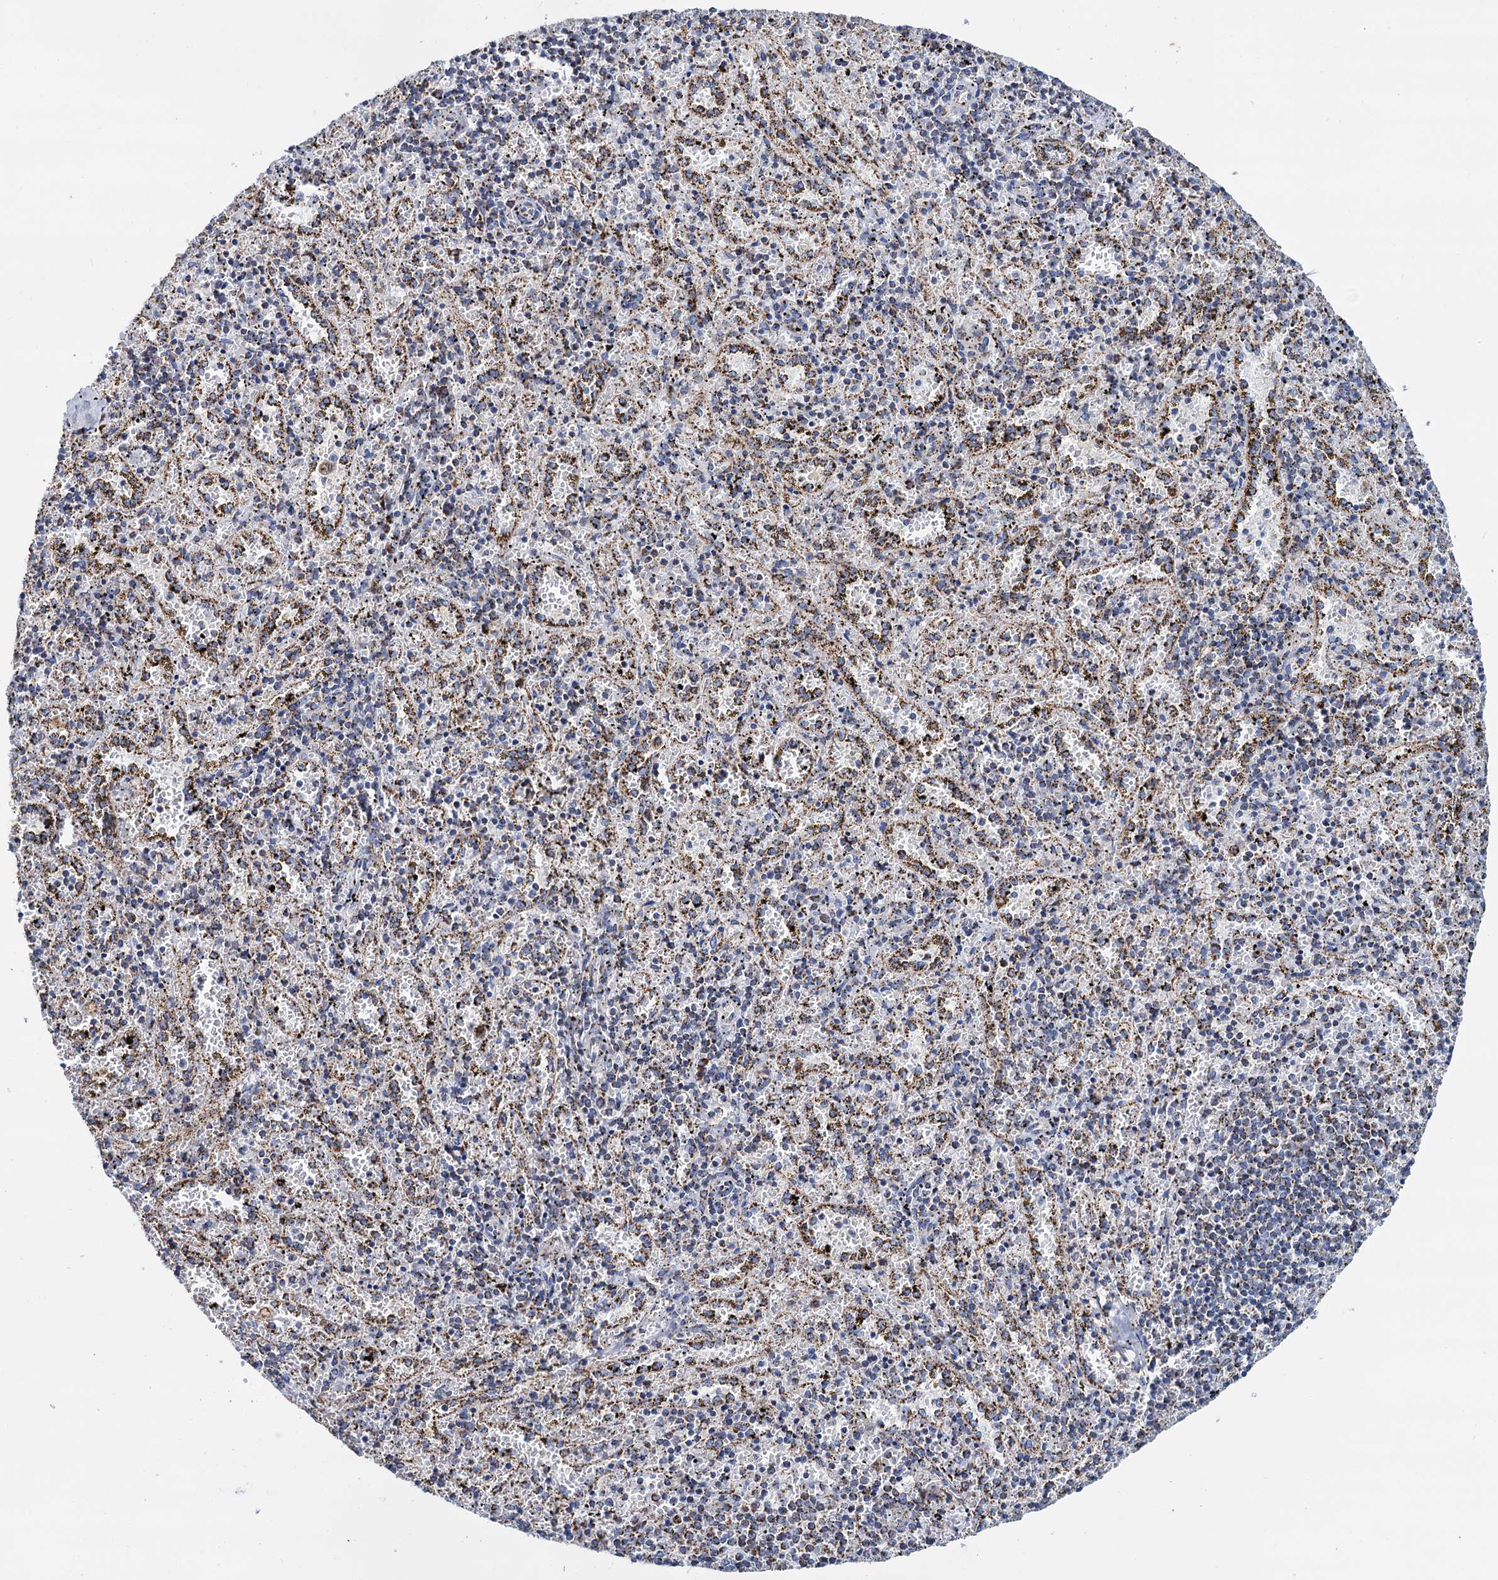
{"staining": {"intensity": "moderate", "quantity": "<25%", "location": "cytoplasmic/membranous"}, "tissue": "spleen", "cell_type": "Cells in red pulp", "image_type": "normal", "snomed": [{"axis": "morphology", "description": "Normal tissue, NOS"}, {"axis": "topography", "description": "Spleen"}], "caption": "An image of spleen stained for a protein shows moderate cytoplasmic/membranous brown staining in cells in red pulp.", "gene": "C2CD3", "patient": {"sex": "male", "age": 11}}